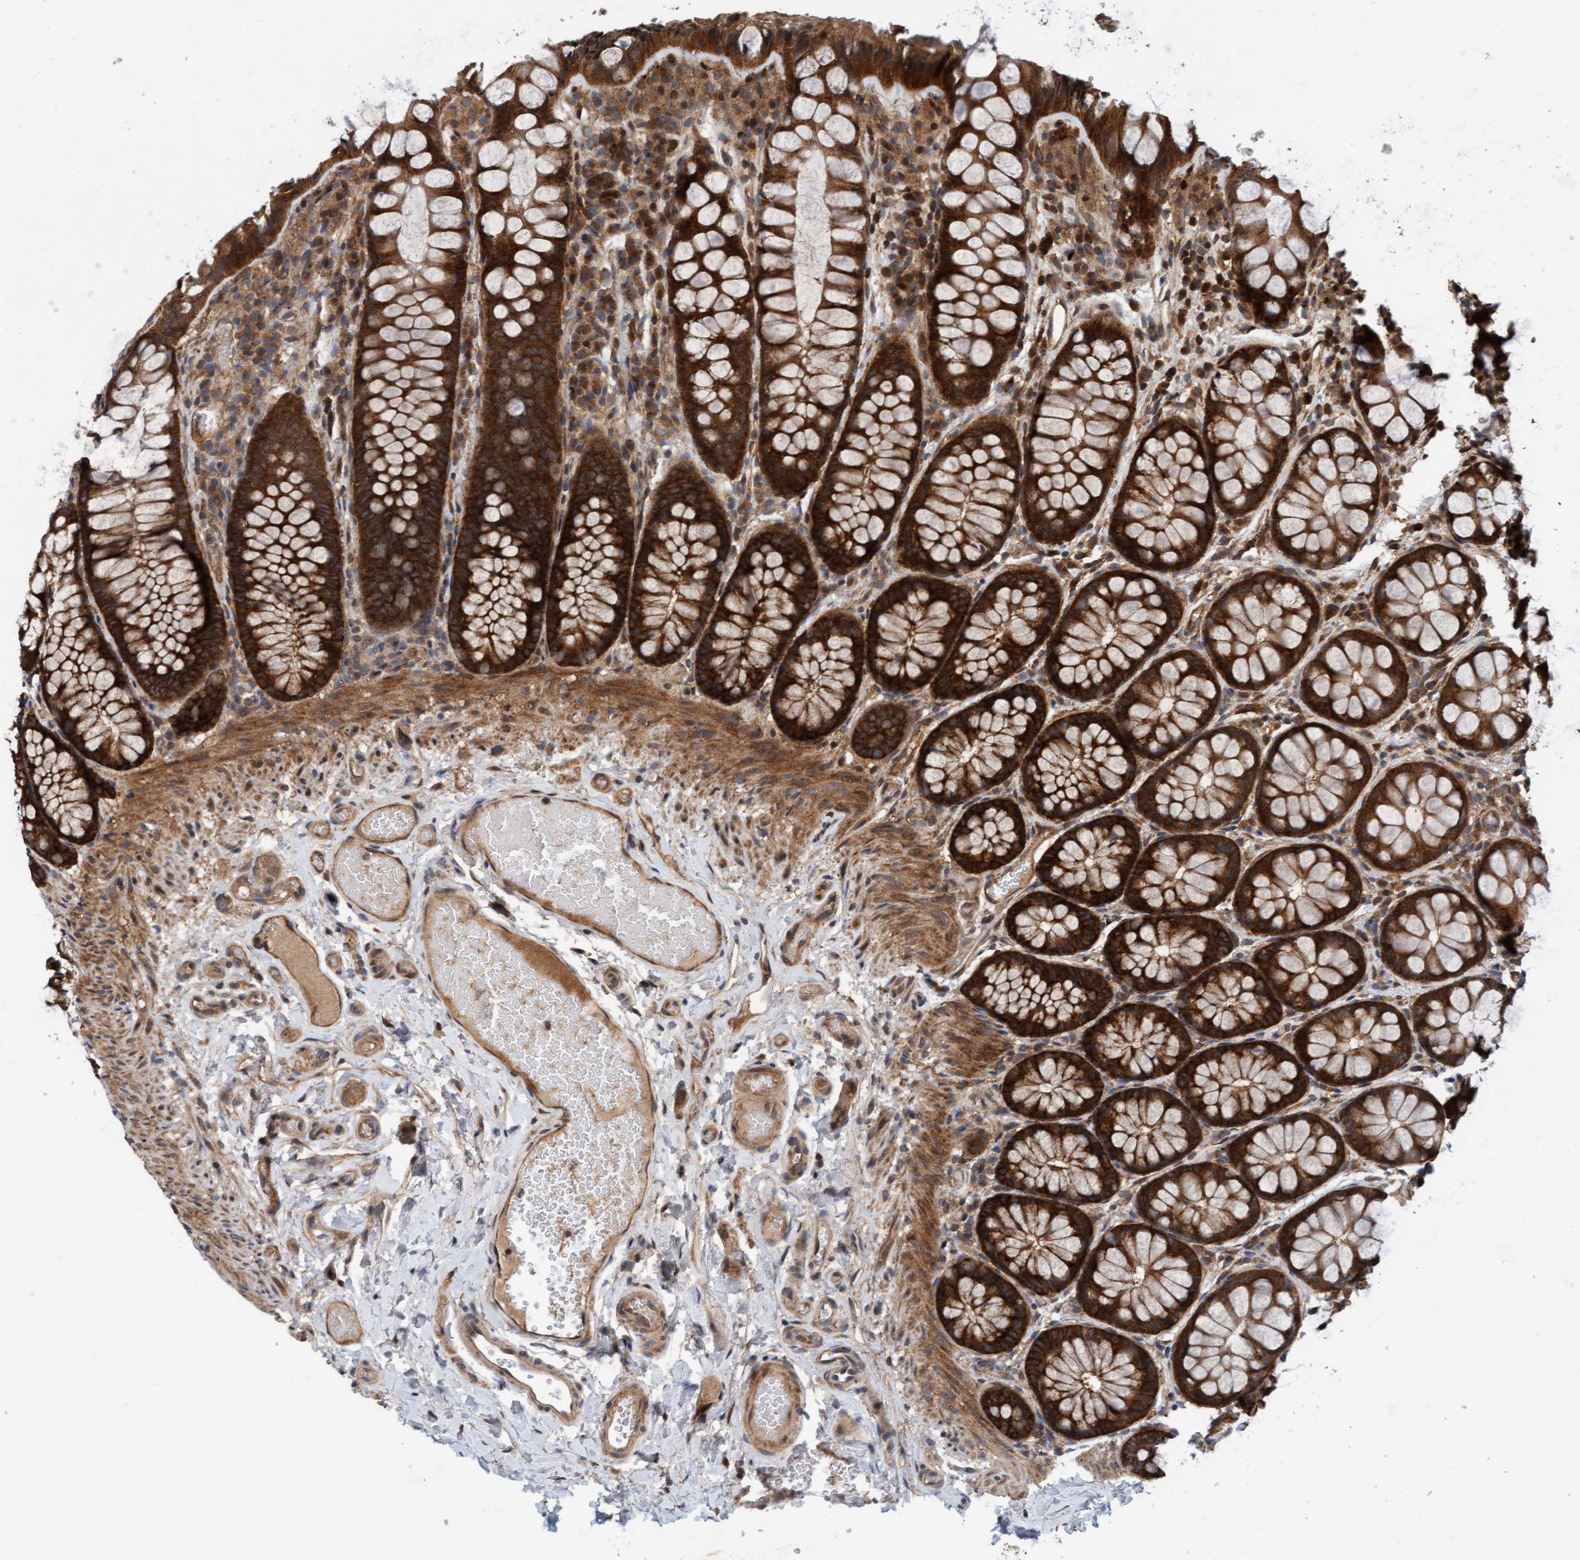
{"staining": {"intensity": "moderate", "quantity": ">75%", "location": "cytoplasmic/membranous,nuclear"}, "tissue": "colon", "cell_type": "Endothelial cells", "image_type": "normal", "snomed": [{"axis": "morphology", "description": "Normal tissue, NOS"}, {"axis": "topography", "description": "Colon"}], "caption": "Protein staining of normal colon demonstrates moderate cytoplasmic/membranous,nuclear staining in approximately >75% of endothelial cells.", "gene": "MLXIP", "patient": {"sex": "male", "age": 47}}